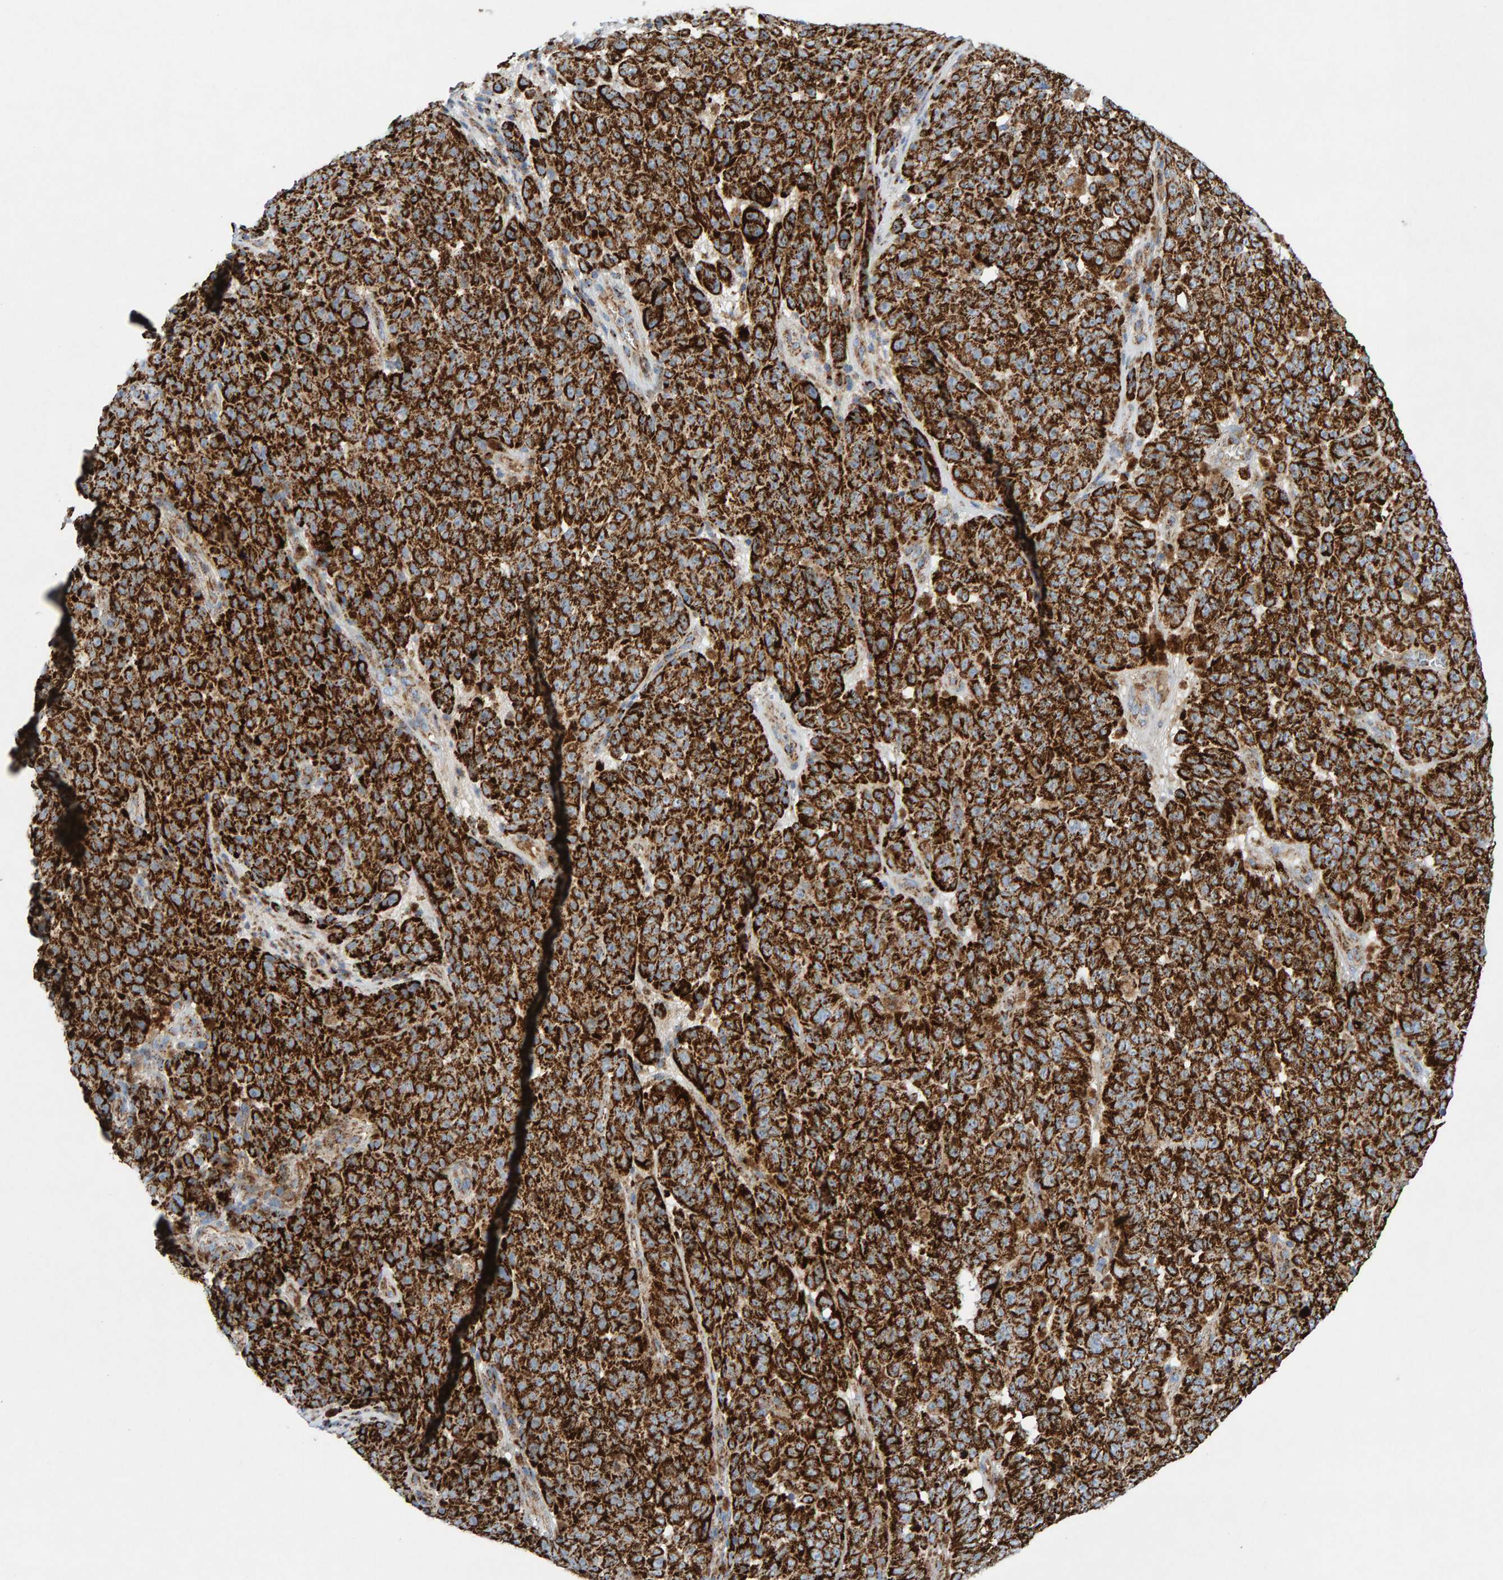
{"staining": {"intensity": "strong", "quantity": ">75%", "location": "cytoplasmic/membranous"}, "tissue": "melanoma", "cell_type": "Tumor cells", "image_type": "cancer", "snomed": [{"axis": "morphology", "description": "Malignant melanoma, NOS"}, {"axis": "topography", "description": "Skin"}], "caption": "An immunohistochemistry (IHC) histopathology image of neoplastic tissue is shown. Protein staining in brown highlights strong cytoplasmic/membranous positivity in melanoma within tumor cells.", "gene": "GGTA1", "patient": {"sex": "female", "age": 82}}